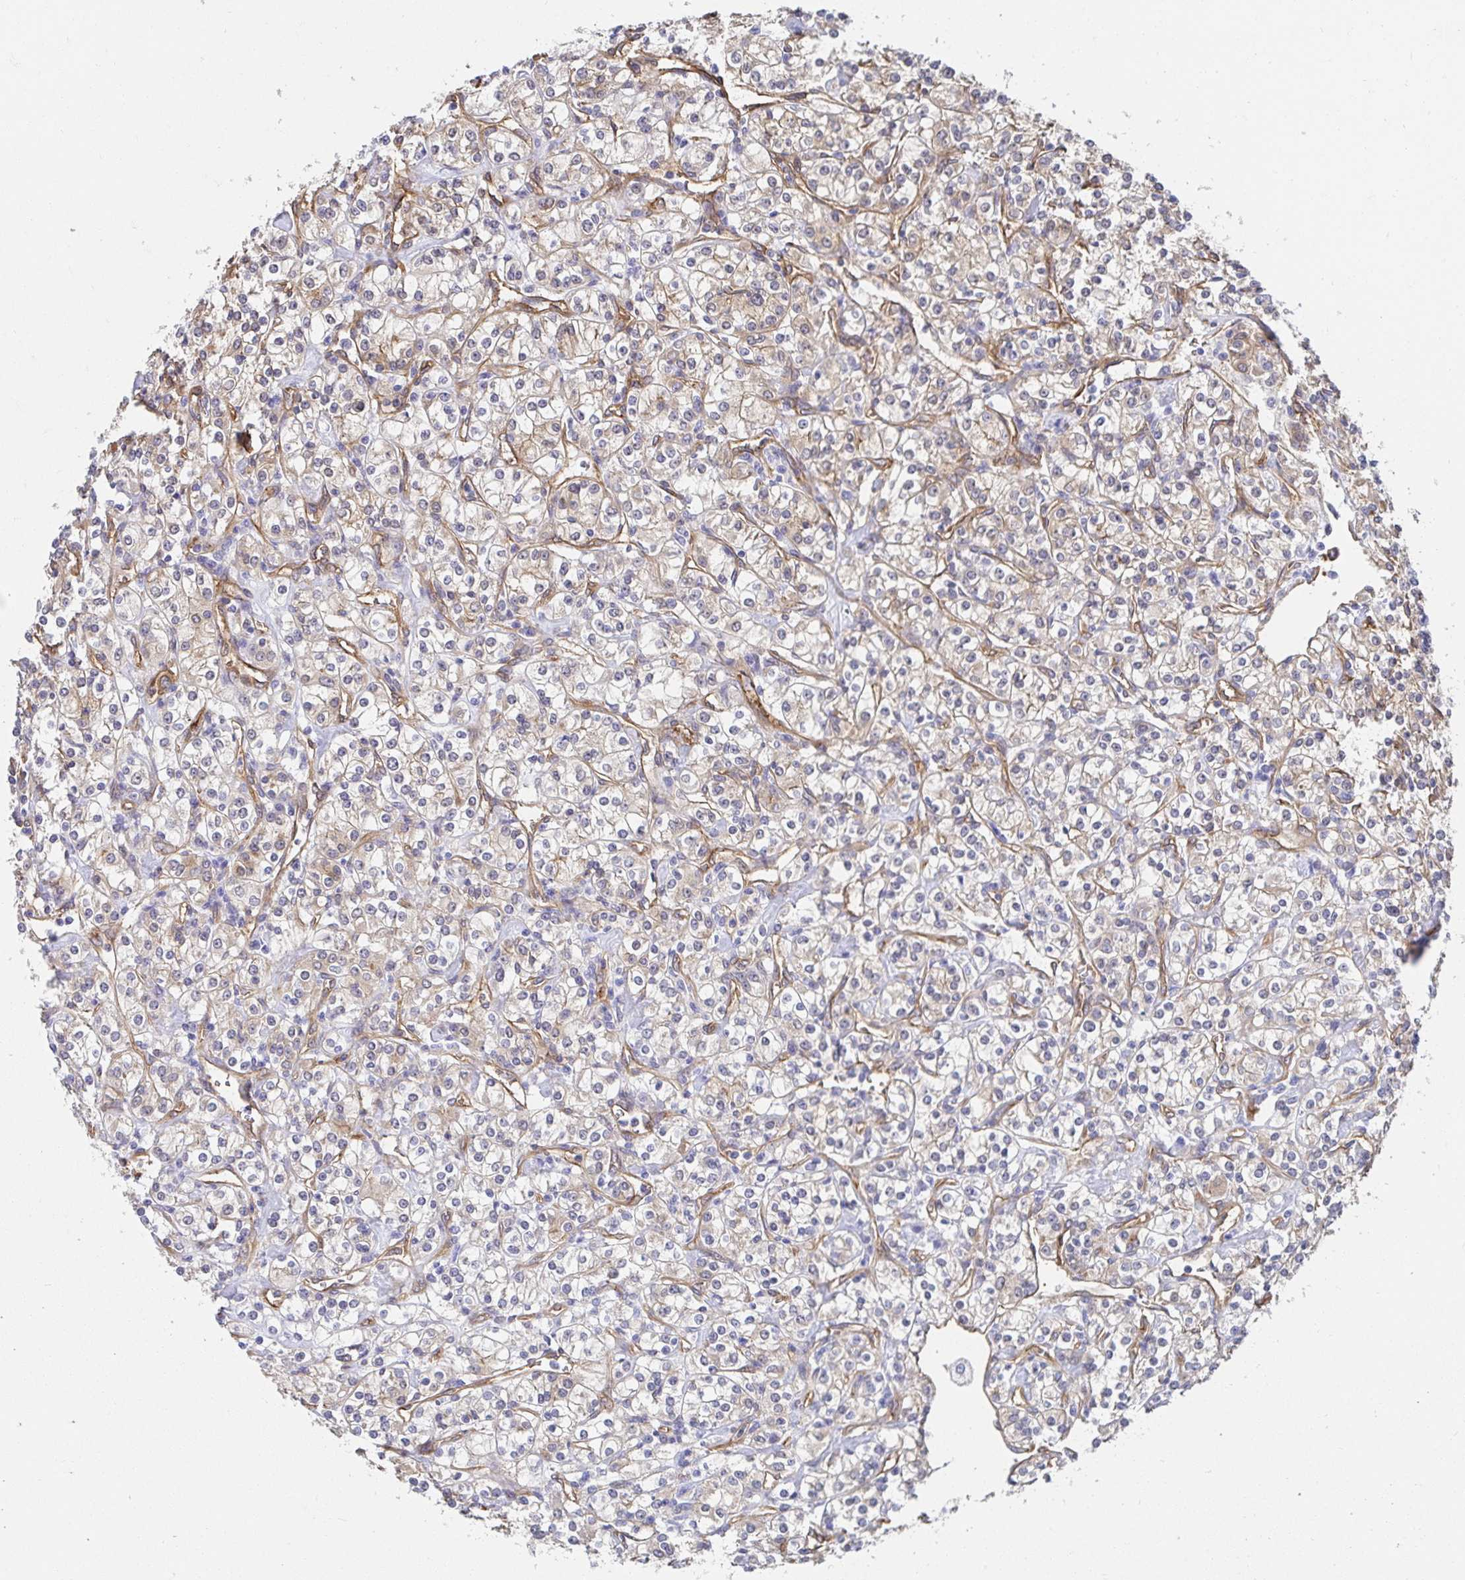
{"staining": {"intensity": "weak", "quantity": "25%-75%", "location": "cytoplasmic/membranous"}, "tissue": "renal cancer", "cell_type": "Tumor cells", "image_type": "cancer", "snomed": [{"axis": "morphology", "description": "Adenocarcinoma, NOS"}, {"axis": "topography", "description": "Kidney"}], "caption": "Approximately 25%-75% of tumor cells in human renal cancer reveal weak cytoplasmic/membranous protein expression as visualized by brown immunohistochemical staining.", "gene": "CTTN", "patient": {"sex": "male", "age": 77}}